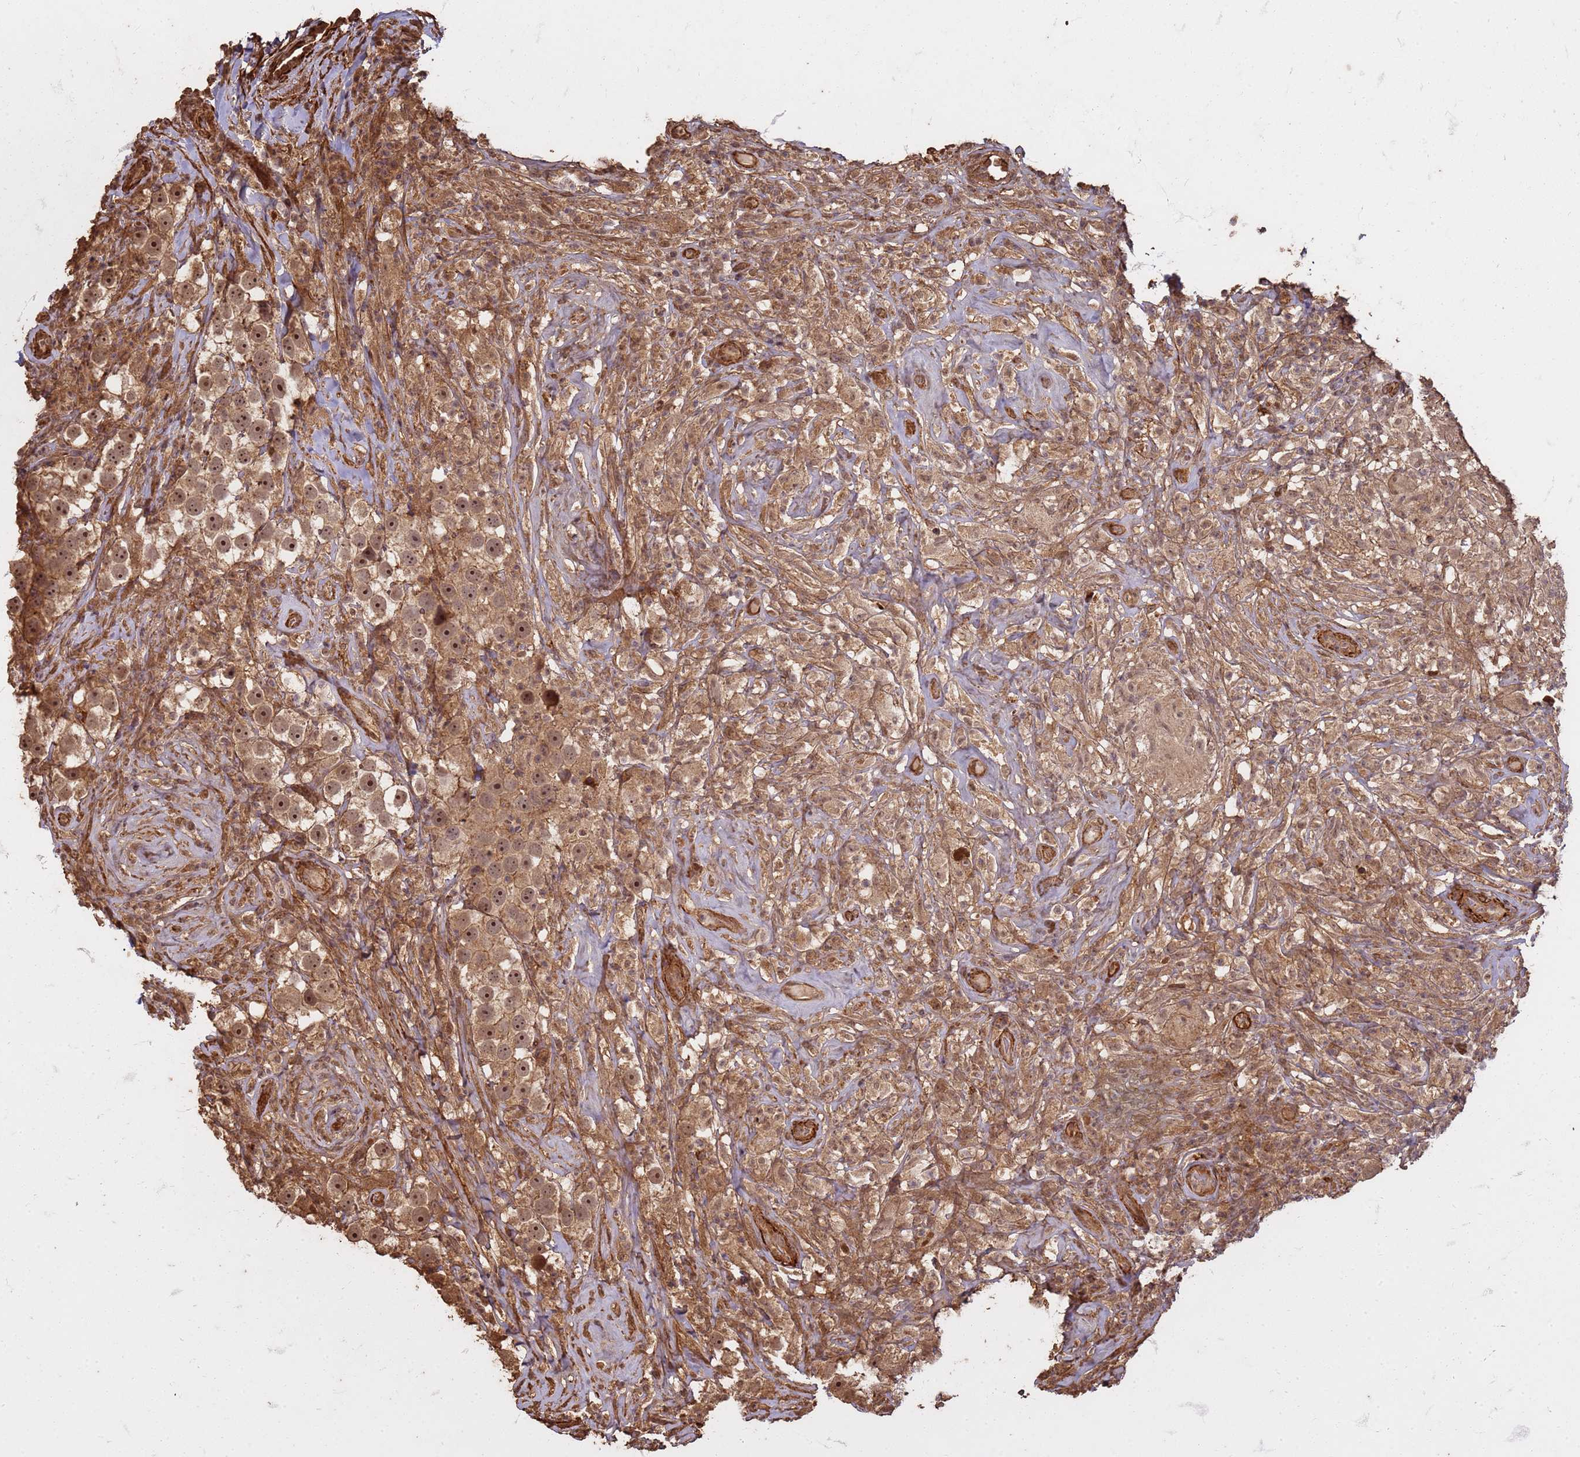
{"staining": {"intensity": "moderate", "quantity": ">75%", "location": "cytoplasmic/membranous,nuclear"}, "tissue": "testis cancer", "cell_type": "Tumor cells", "image_type": "cancer", "snomed": [{"axis": "morphology", "description": "Seminoma, NOS"}, {"axis": "topography", "description": "Testis"}], "caption": "The image exhibits a brown stain indicating the presence of a protein in the cytoplasmic/membranous and nuclear of tumor cells in seminoma (testis). The staining was performed using DAB (3,3'-diaminobenzidine) to visualize the protein expression in brown, while the nuclei were stained in blue with hematoxylin (Magnification: 20x).", "gene": "KIF26A", "patient": {"sex": "male", "age": 49}}